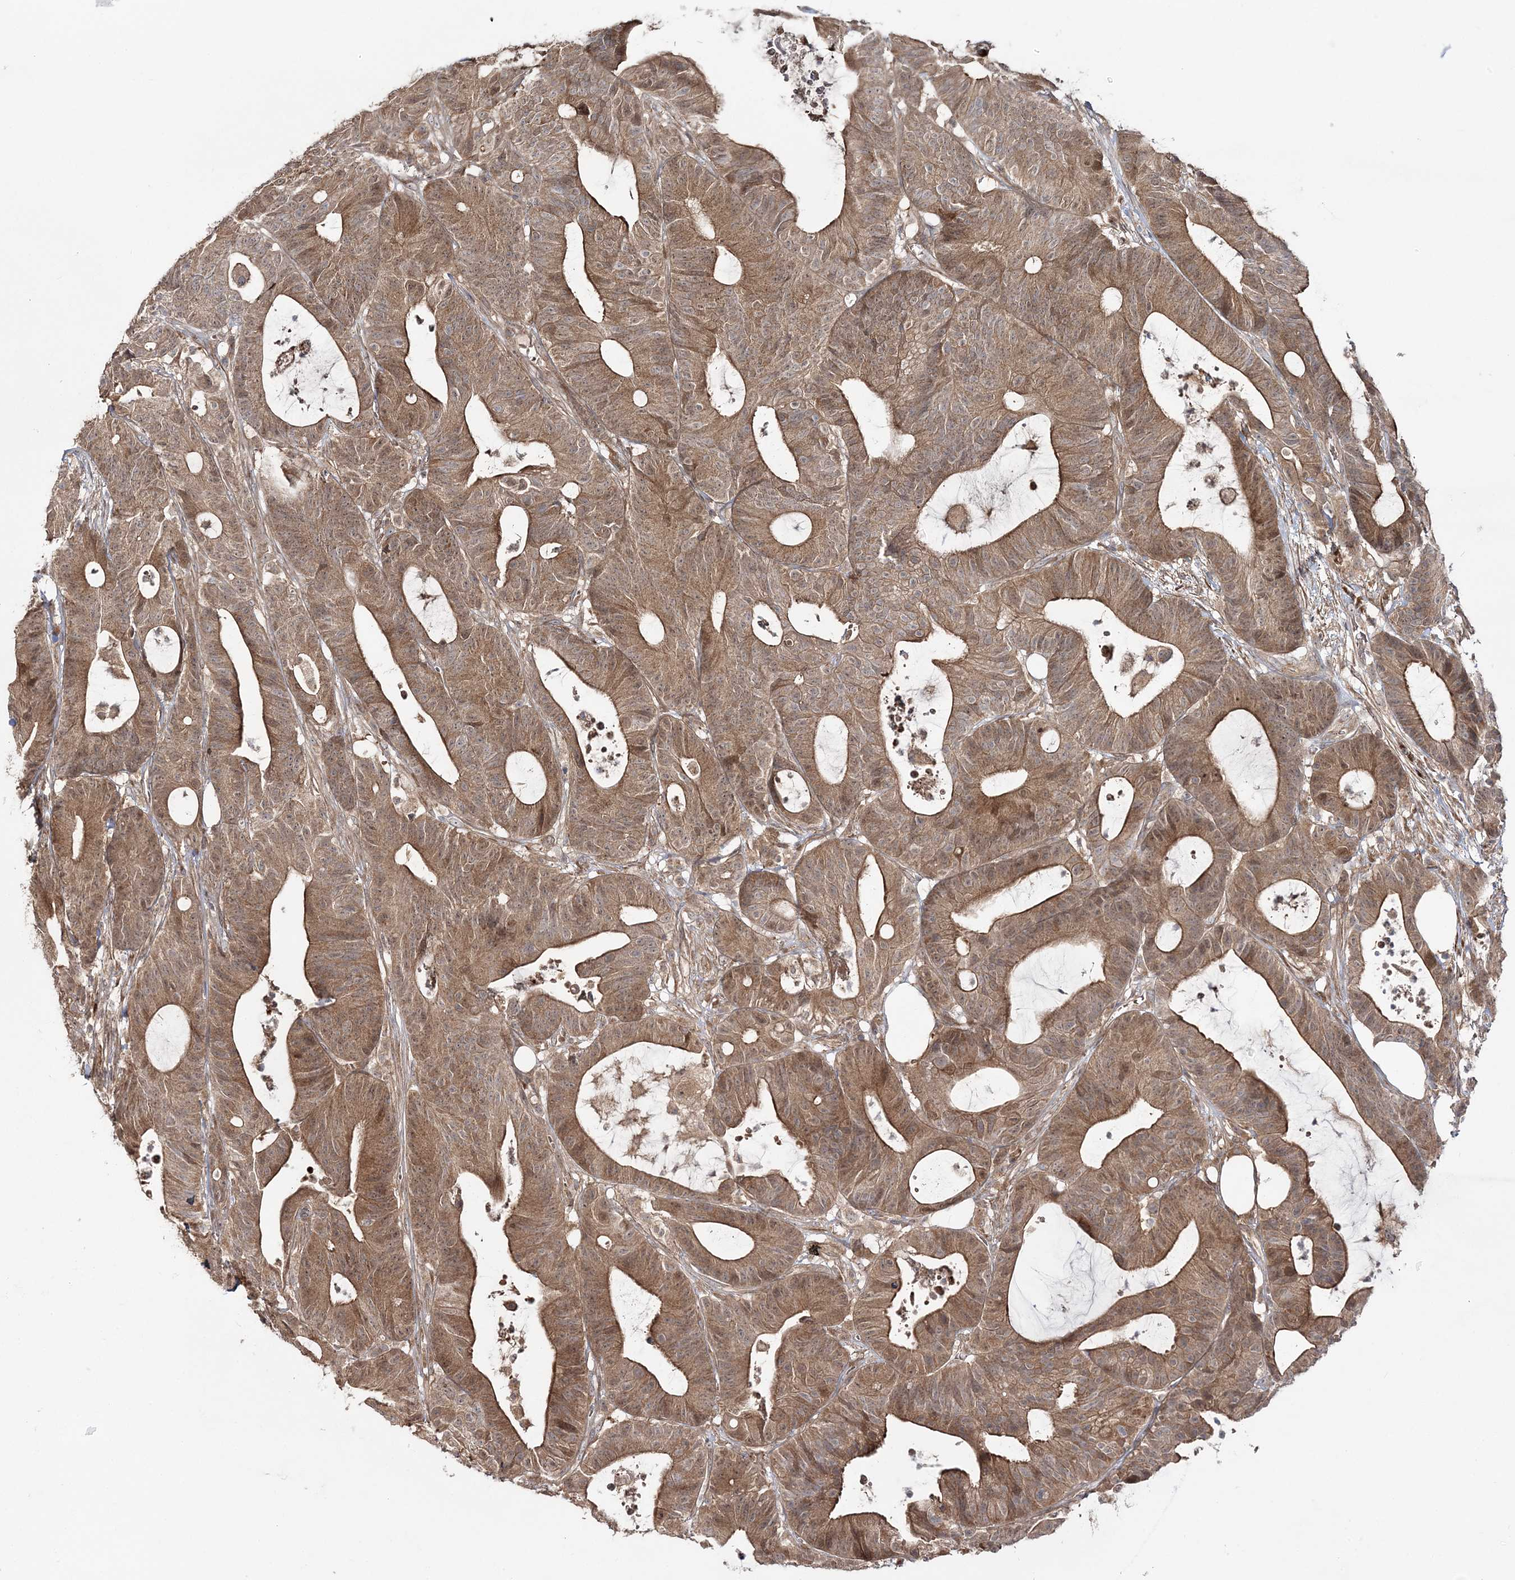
{"staining": {"intensity": "moderate", "quantity": ">75%", "location": "cytoplasmic/membranous"}, "tissue": "colorectal cancer", "cell_type": "Tumor cells", "image_type": "cancer", "snomed": [{"axis": "morphology", "description": "Adenocarcinoma, NOS"}, {"axis": "topography", "description": "Colon"}], "caption": "IHC histopathology image of human colorectal cancer stained for a protein (brown), which displays medium levels of moderate cytoplasmic/membranous staining in approximately >75% of tumor cells.", "gene": "MOCS2", "patient": {"sex": "female", "age": 84}}